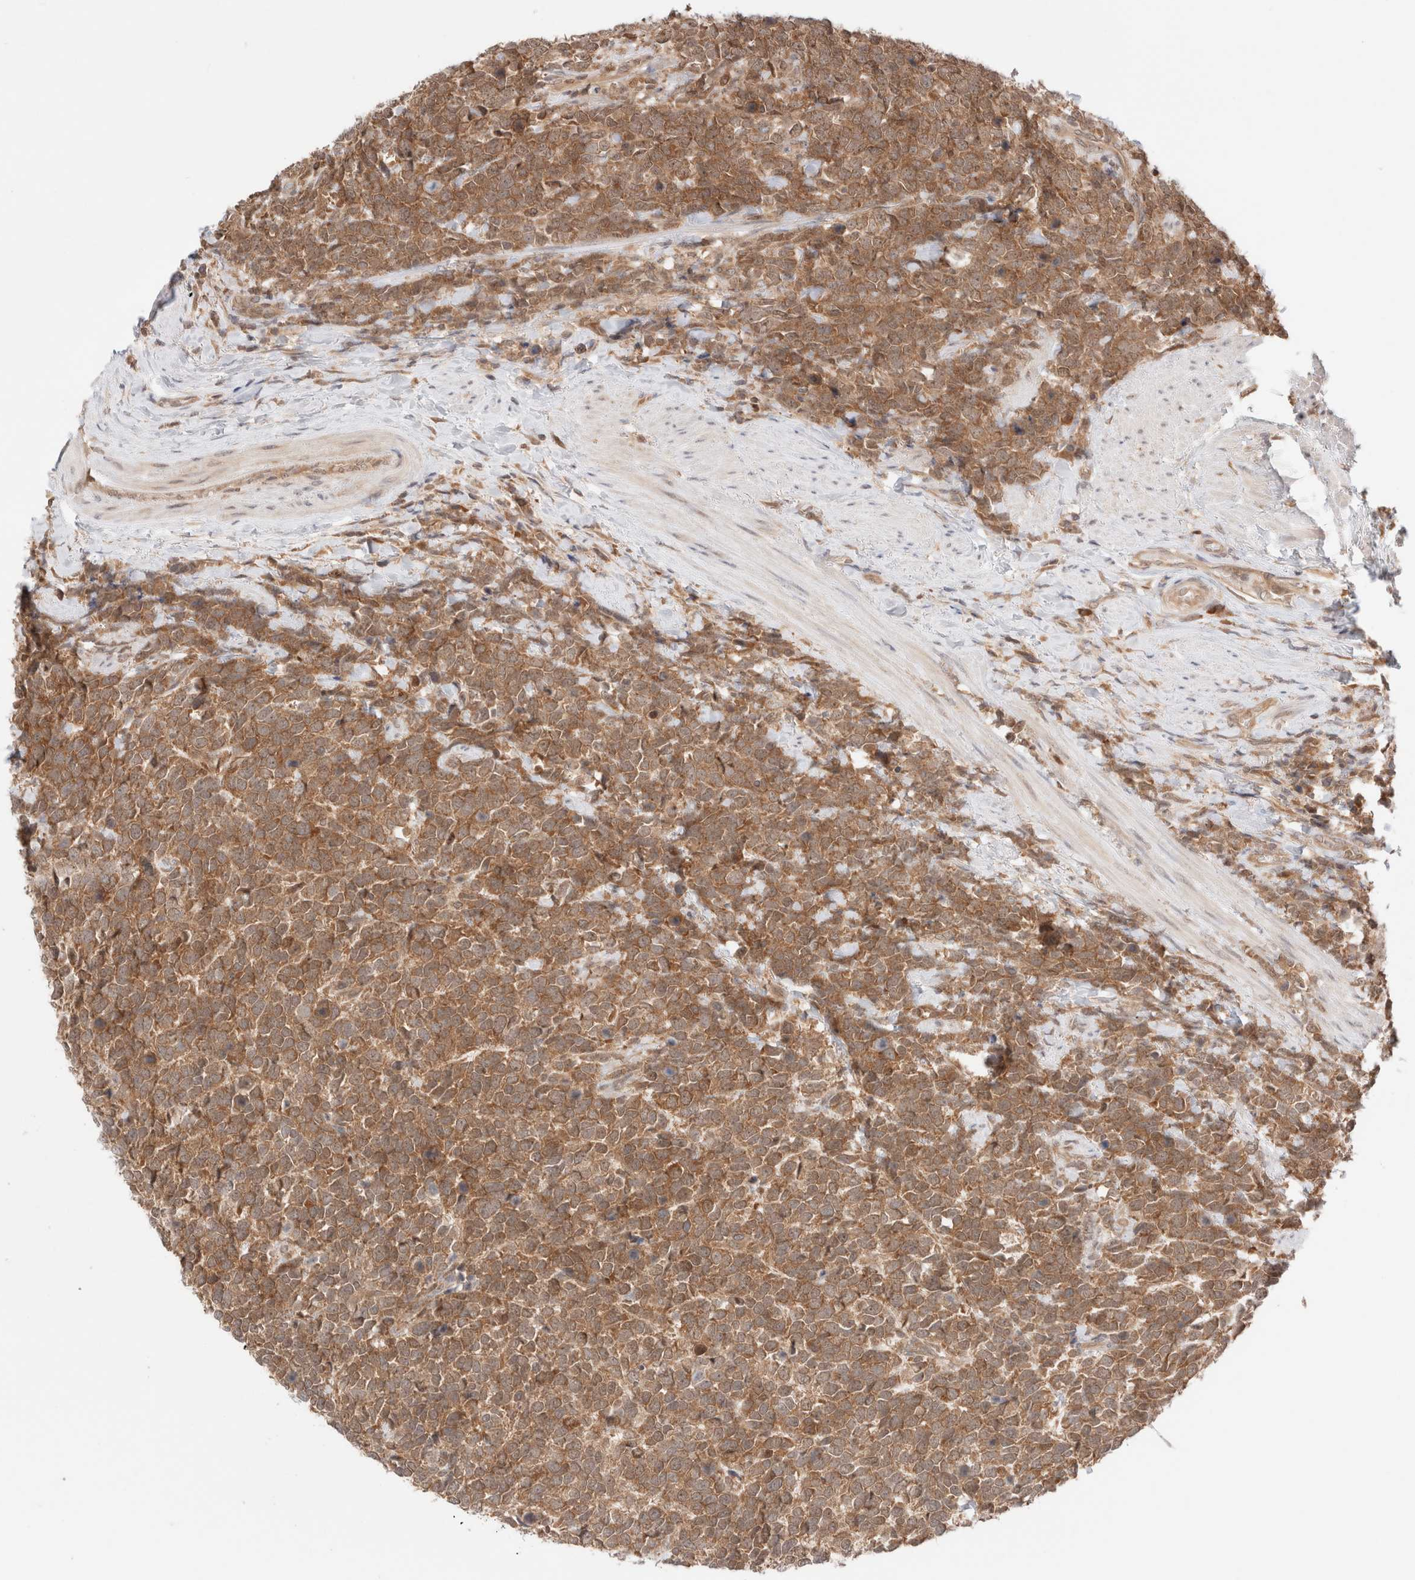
{"staining": {"intensity": "moderate", "quantity": ">75%", "location": "cytoplasmic/membranous"}, "tissue": "urothelial cancer", "cell_type": "Tumor cells", "image_type": "cancer", "snomed": [{"axis": "morphology", "description": "Urothelial carcinoma, High grade"}, {"axis": "topography", "description": "Urinary bladder"}], "caption": "Protein staining by immunohistochemistry (IHC) demonstrates moderate cytoplasmic/membranous expression in approximately >75% of tumor cells in urothelial cancer.", "gene": "XKR4", "patient": {"sex": "female", "age": 82}}